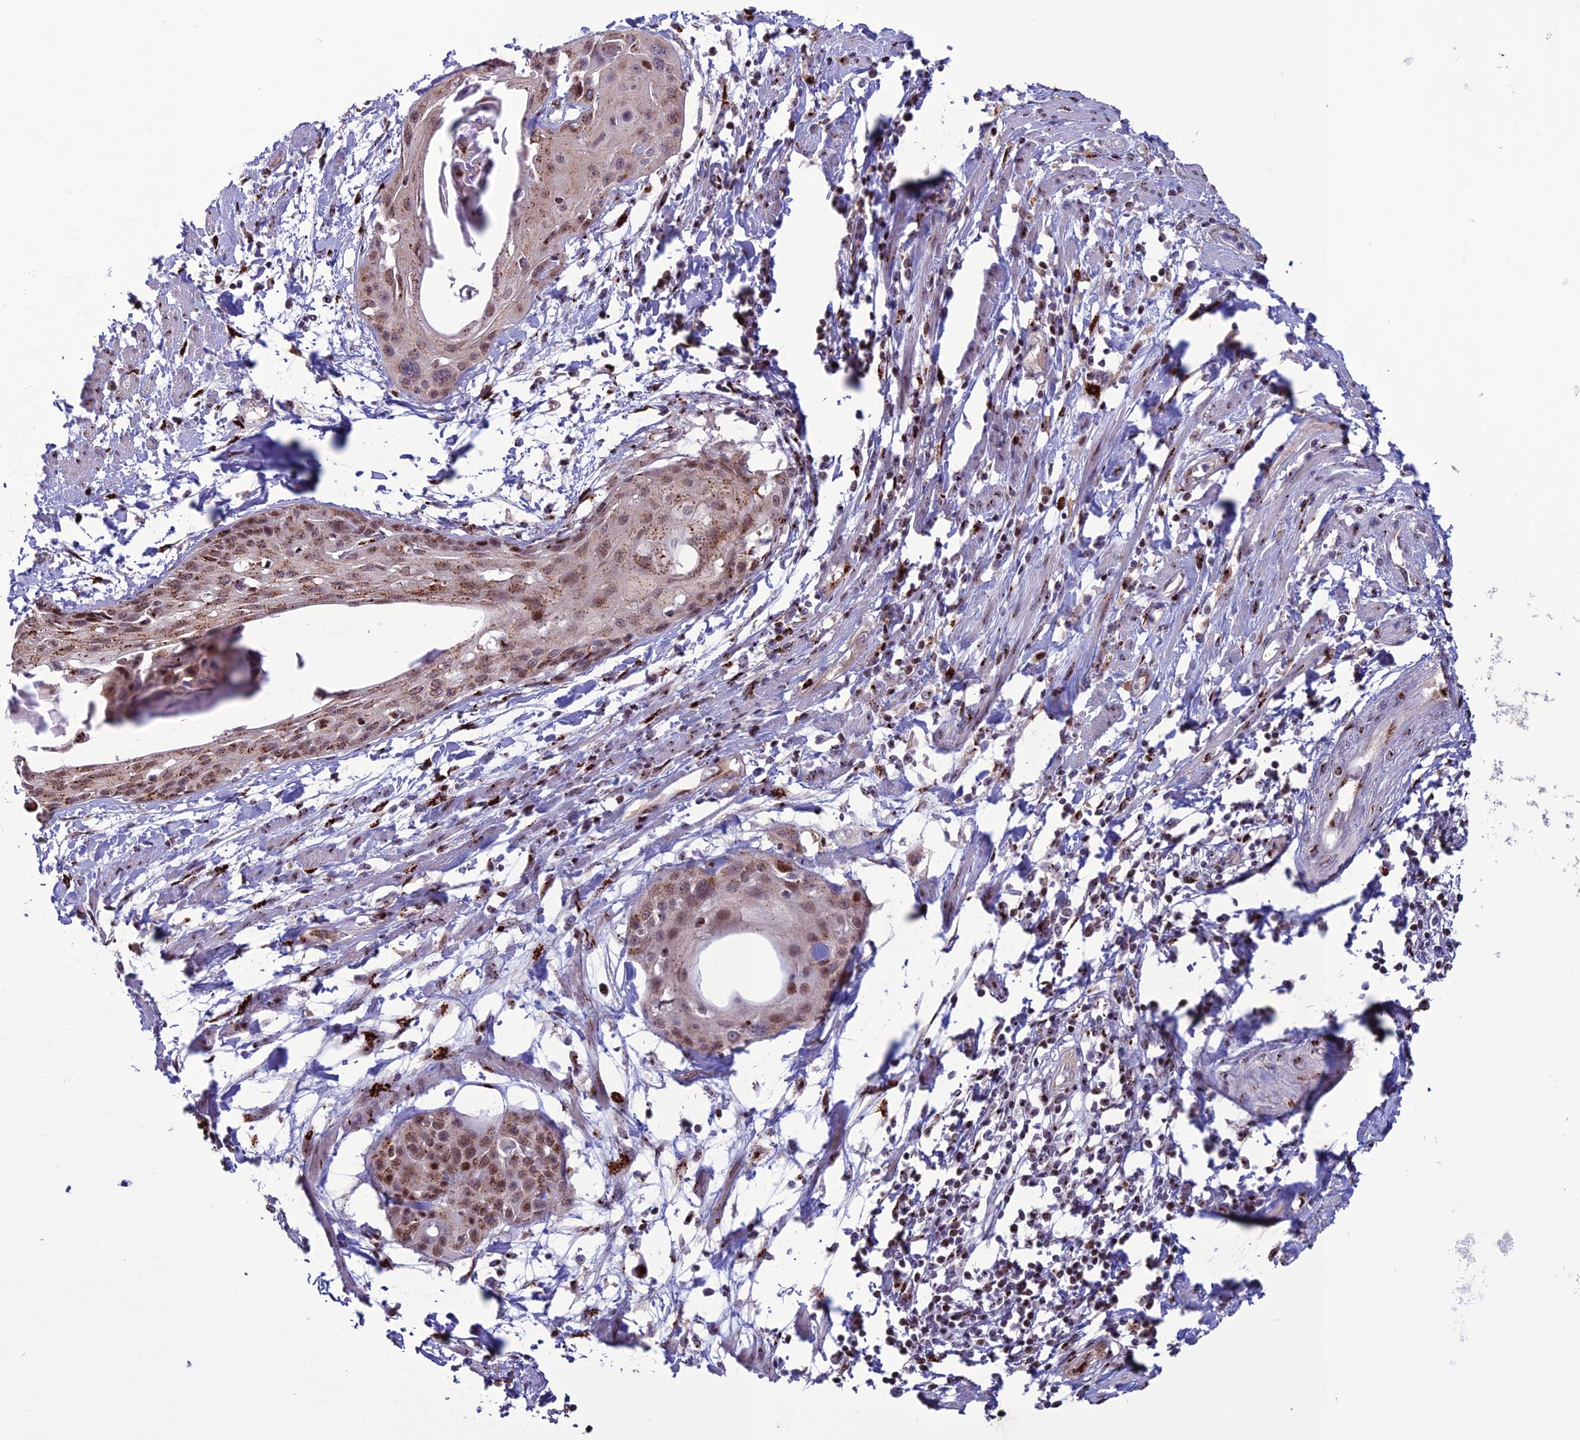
{"staining": {"intensity": "moderate", "quantity": ">75%", "location": "cytoplasmic/membranous"}, "tissue": "cervical cancer", "cell_type": "Tumor cells", "image_type": "cancer", "snomed": [{"axis": "morphology", "description": "Squamous cell carcinoma, NOS"}, {"axis": "topography", "description": "Cervix"}], "caption": "IHC (DAB (3,3'-diaminobenzidine)) staining of human squamous cell carcinoma (cervical) displays moderate cytoplasmic/membranous protein positivity in about >75% of tumor cells.", "gene": "PLEKHA4", "patient": {"sex": "female", "age": 57}}